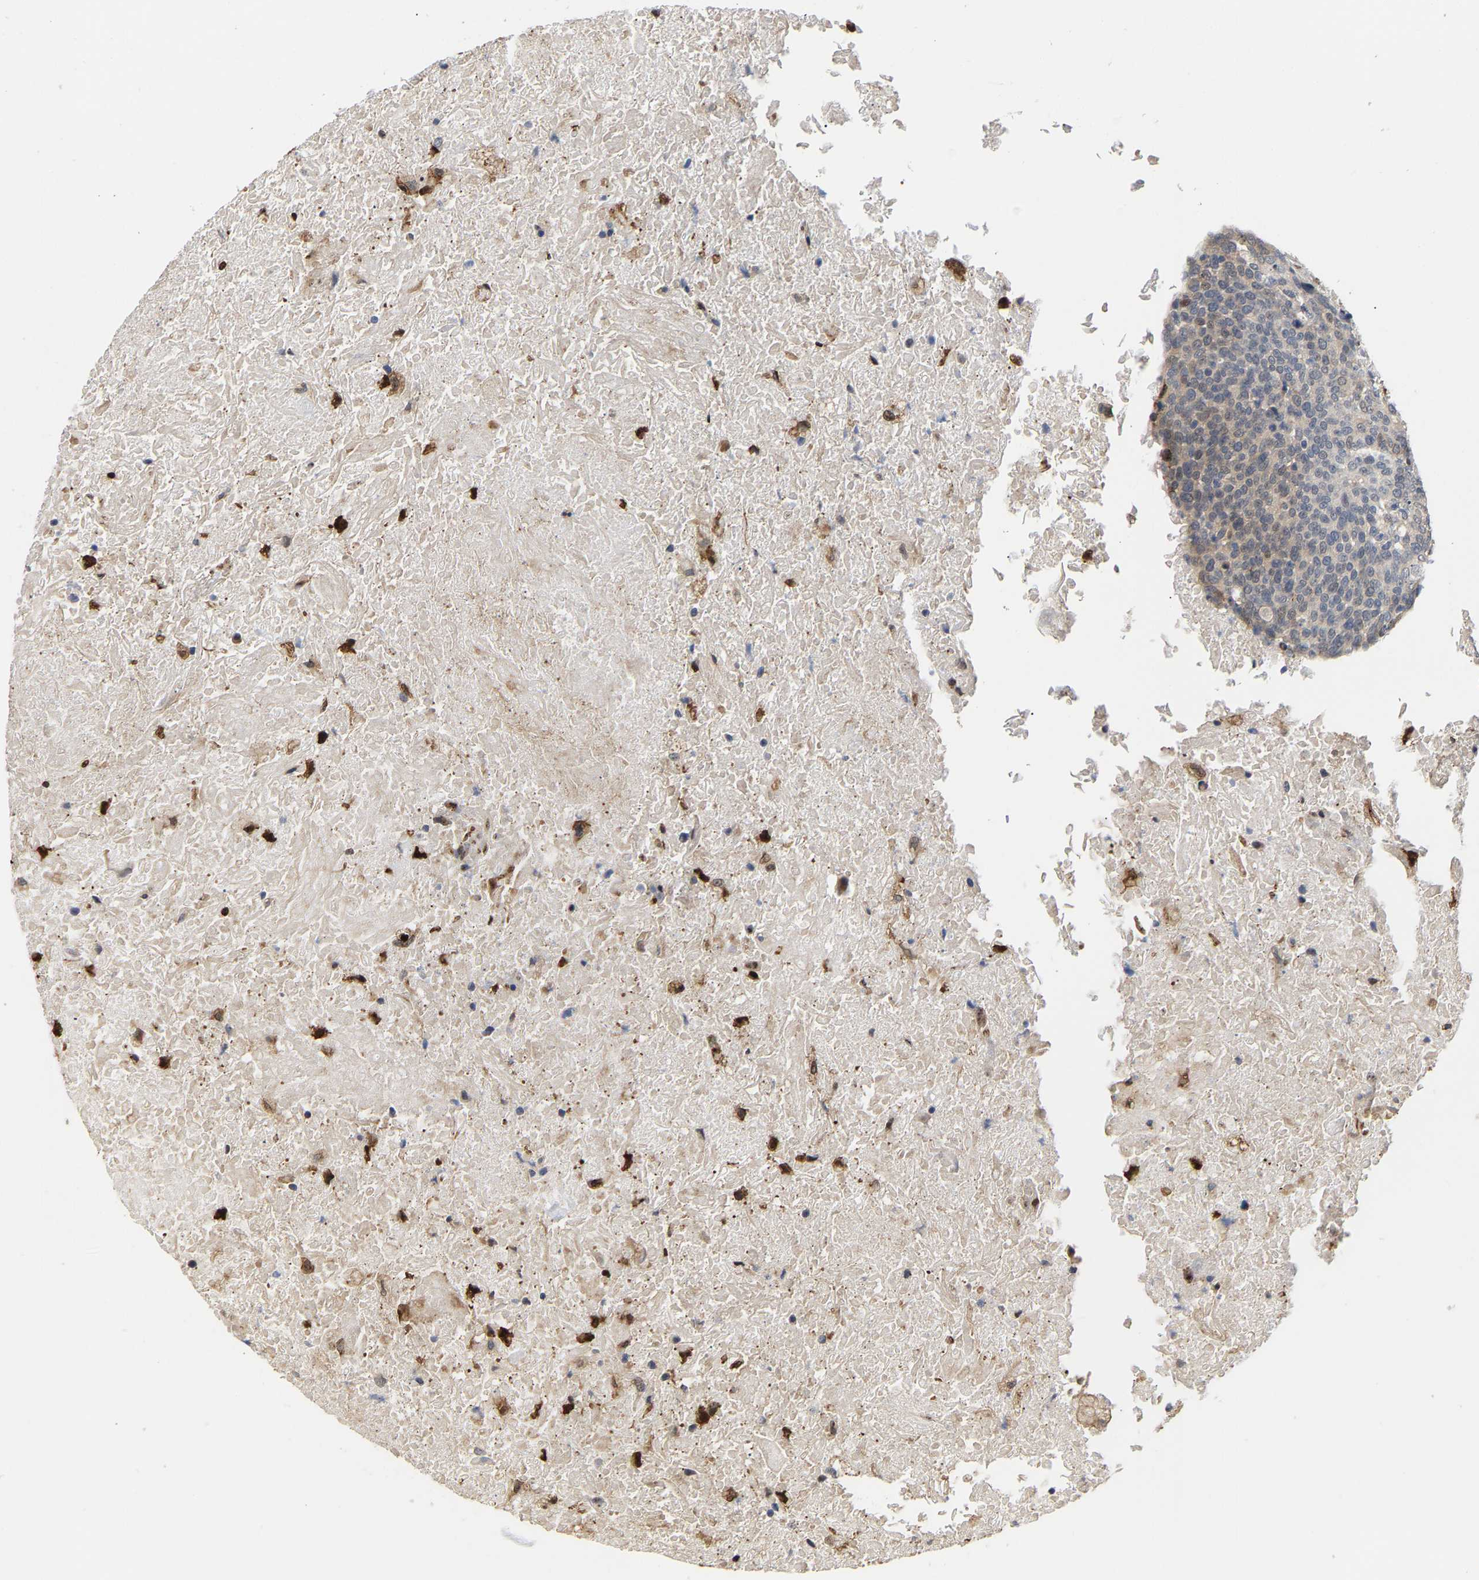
{"staining": {"intensity": "weak", "quantity": "25%-75%", "location": "cytoplasmic/membranous,nuclear"}, "tissue": "head and neck cancer", "cell_type": "Tumor cells", "image_type": "cancer", "snomed": [{"axis": "morphology", "description": "Squamous cell carcinoma, NOS"}, {"axis": "morphology", "description": "Squamous cell carcinoma, metastatic, NOS"}, {"axis": "topography", "description": "Lymph node"}, {"axis": "topography", "description": "Head-Neck"}], "caption": "IHC photomicrograph of neoplastic tissue: human head and neck metastatic squamous cell carcinoma stained using IHC displays low levels of weak protein expression localized specifically in the cytoplasmic/membranous and nuclear of tumor cells, appearing as a cytoplasmic/membranous and nuclear brown color.", "gene": "TDRD7", "patient": {"sex": "male", "age": 62}}